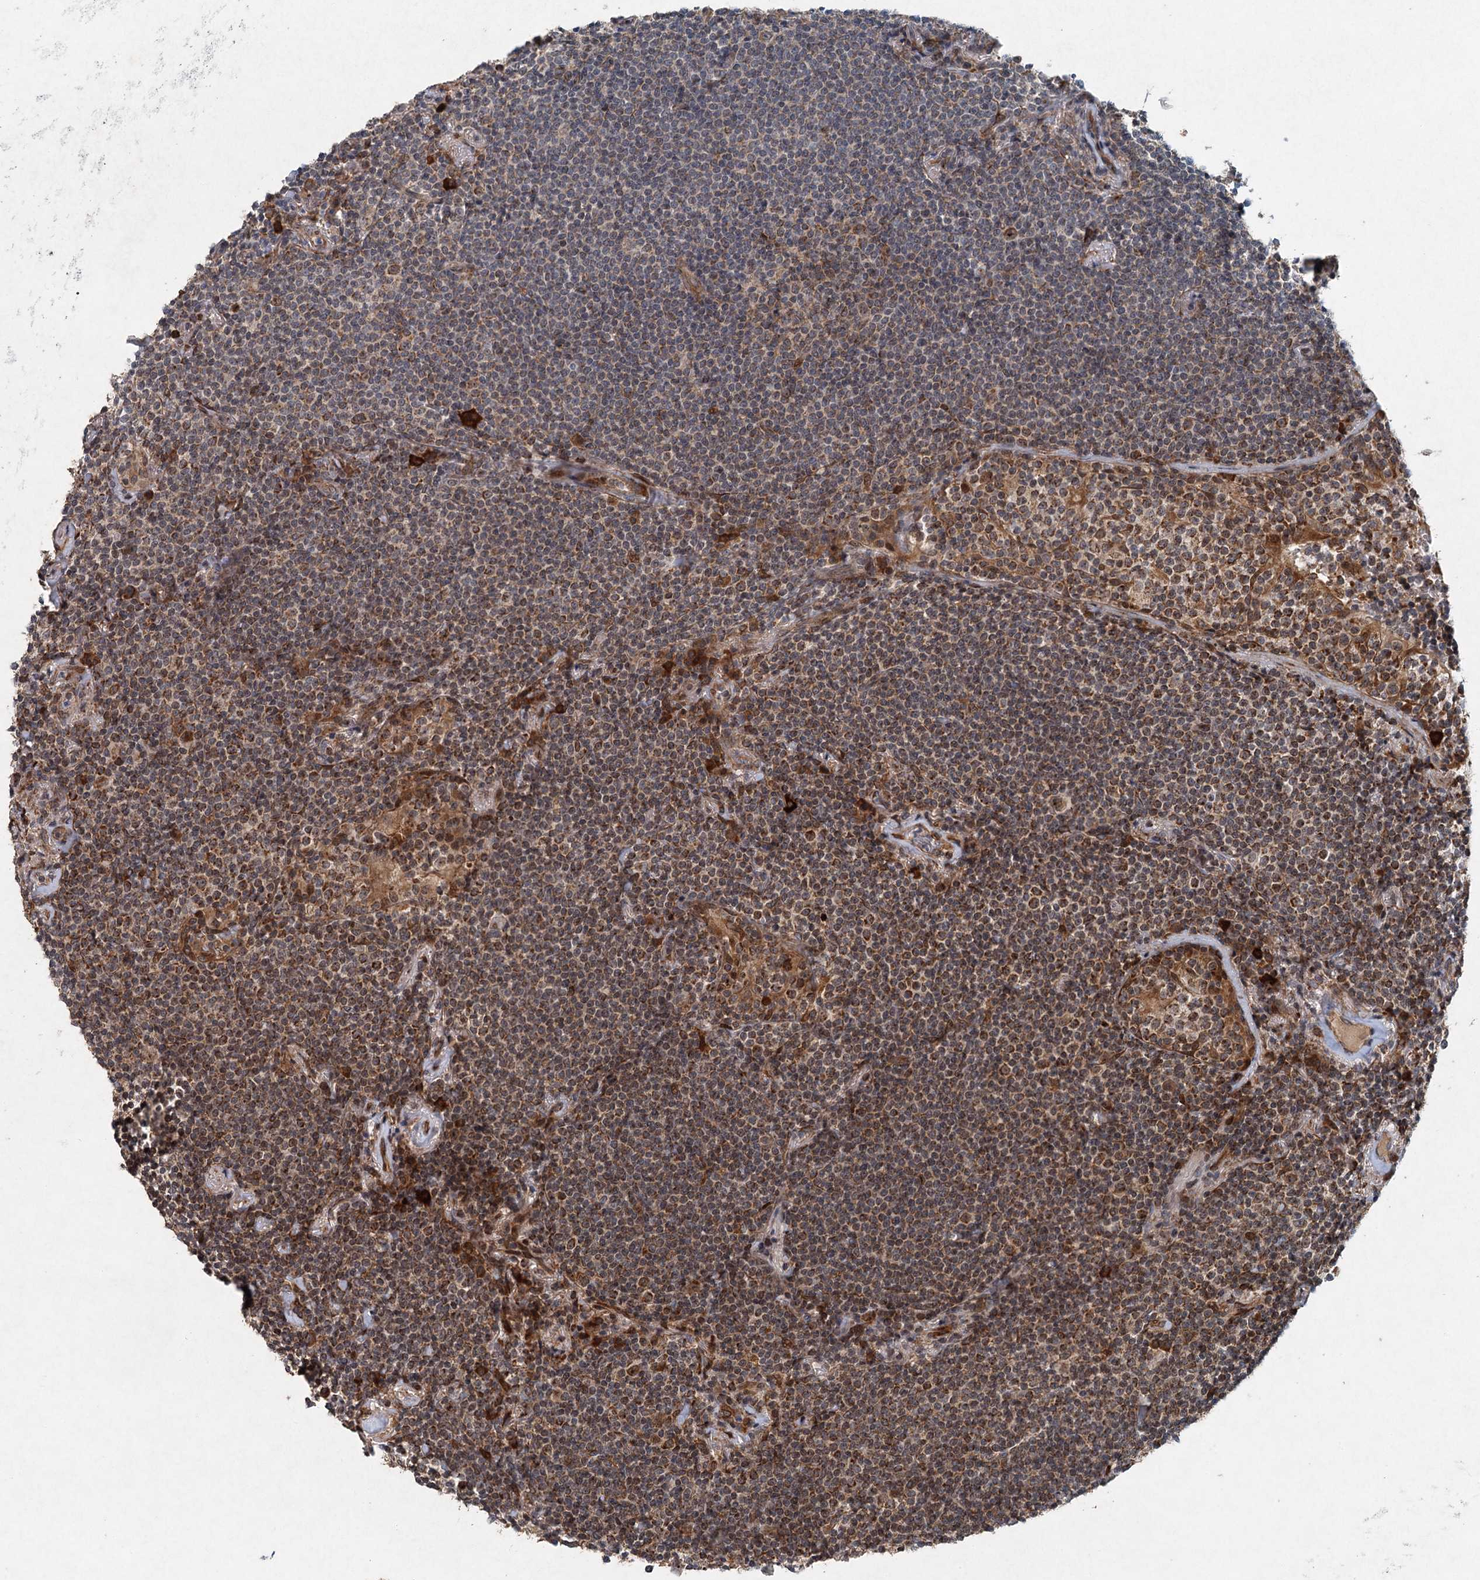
{"staining": {"intensity": "moderate", "quantity": "25%-75%", "location": "cytoplasmic/membranous"}, "tissue": "lymphoma", "cell_type": "Tumor cells", "image_type": "cancer", "snomed": [{"axis": "morphology", "description": "Malignant lymphoma, non-Hodgkin's type, Low grade"}, {"axis": "topography", "description": "Lung"}], "caption": "A high-resolution histopathology image shows immunohistochemistry staining of lymphoma, which displays moderate cytoplasmic/membranous expression in approximately 25%-75% of tumor cells.", "gene": "SRPX2", "patient": {"sex": "female", "age": 71}}